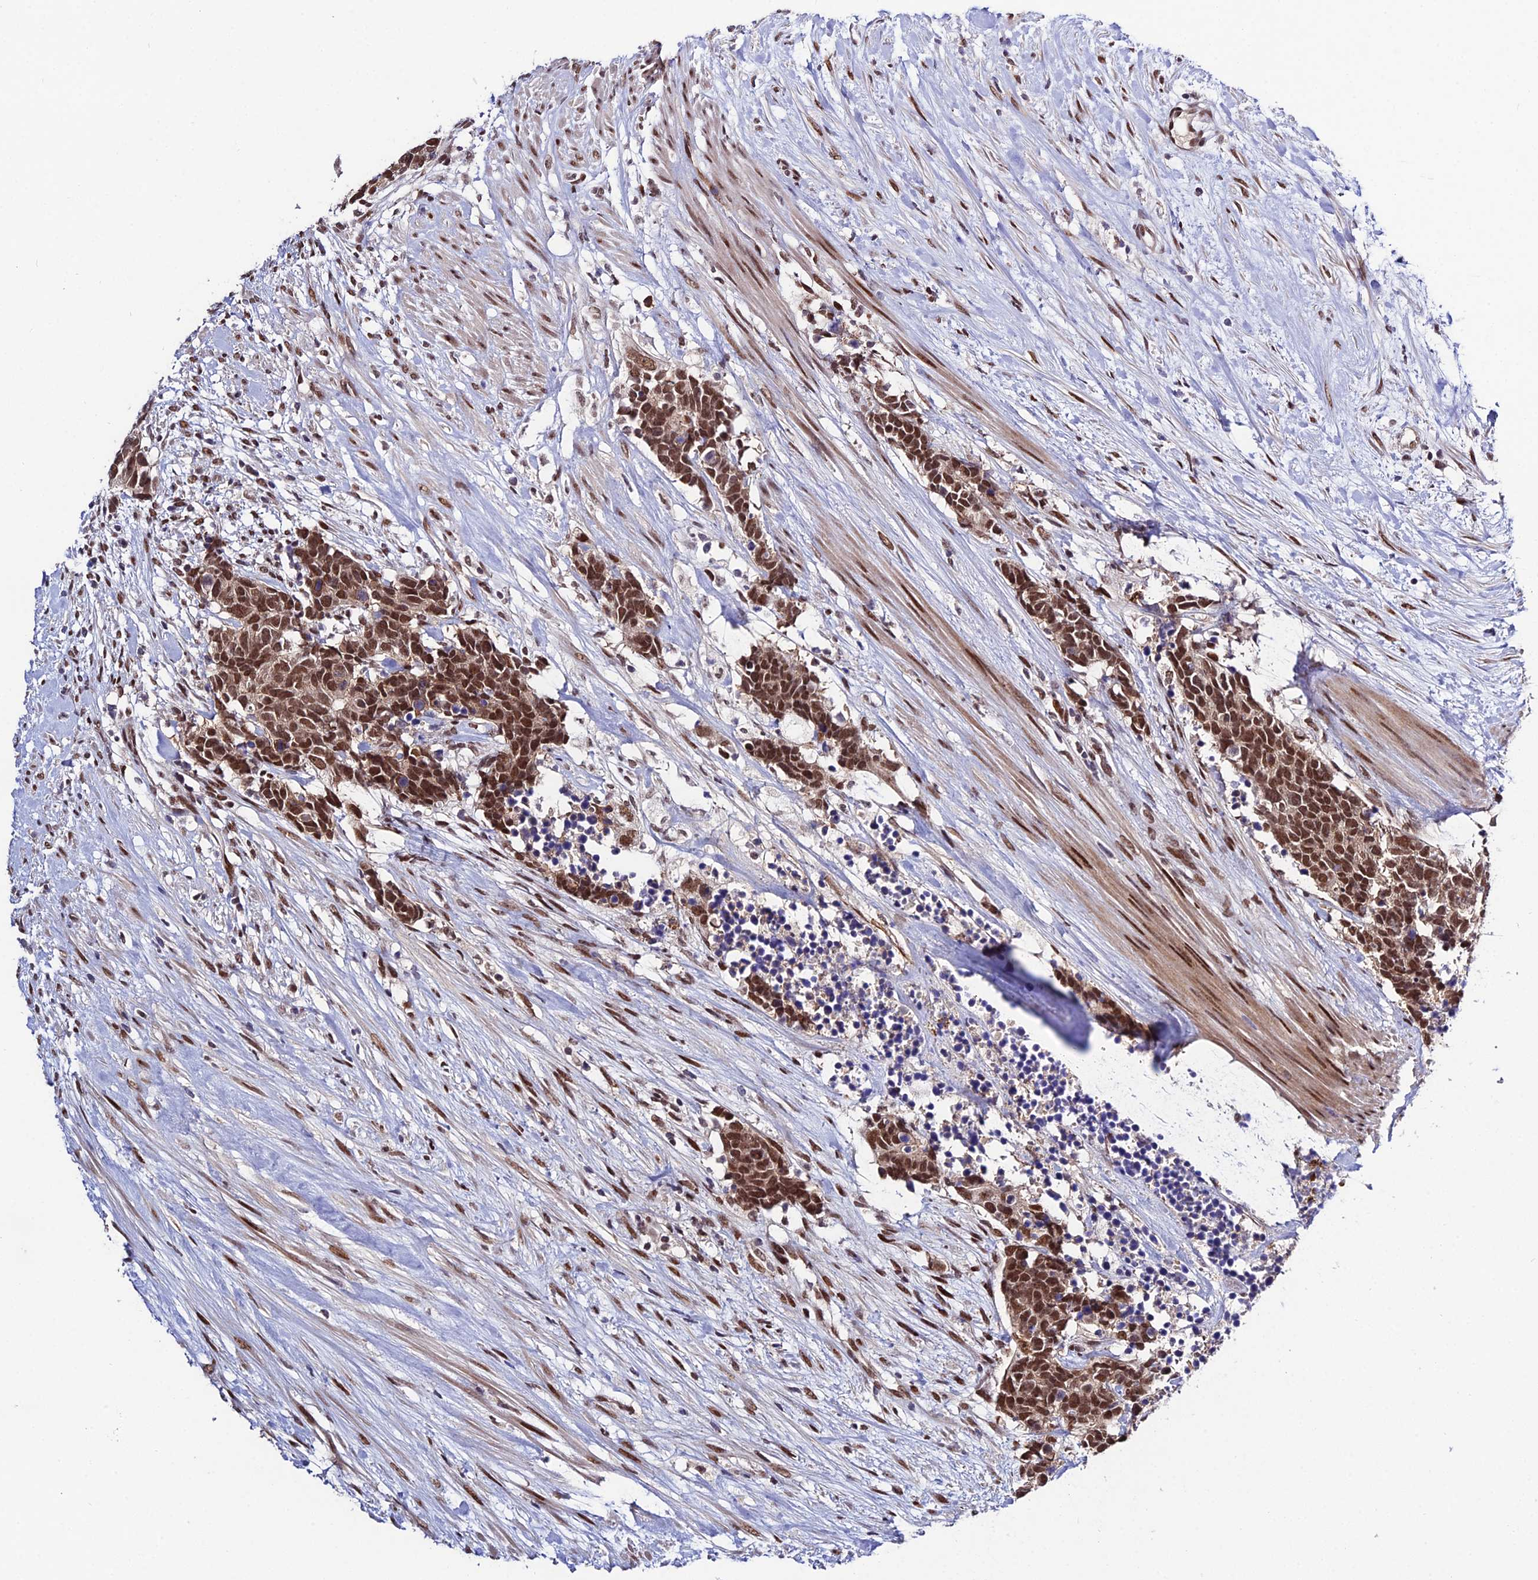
{"staining": {"intensity": "strong", "quantity": ">75%", "location": "nuclear"}, "tissue": "carcinoid", "cell_type": "Tumor cells", "image_type": "cancer", "snomed": [{"axis": "morphology", "description": "Carcinoma, NOS"}, {"axis": "morphology", "description": "Carcinoid, malignant, NOS"}, {"axis": "topography", "description": "Prostate"}], "caption": "Carcinoid stained with a brown dye exhibits strong nuclear positive positivity in approximately >75% of tumor cells.", "gene": "SYT15", "patient": {"sex": "male", "age": 57}}